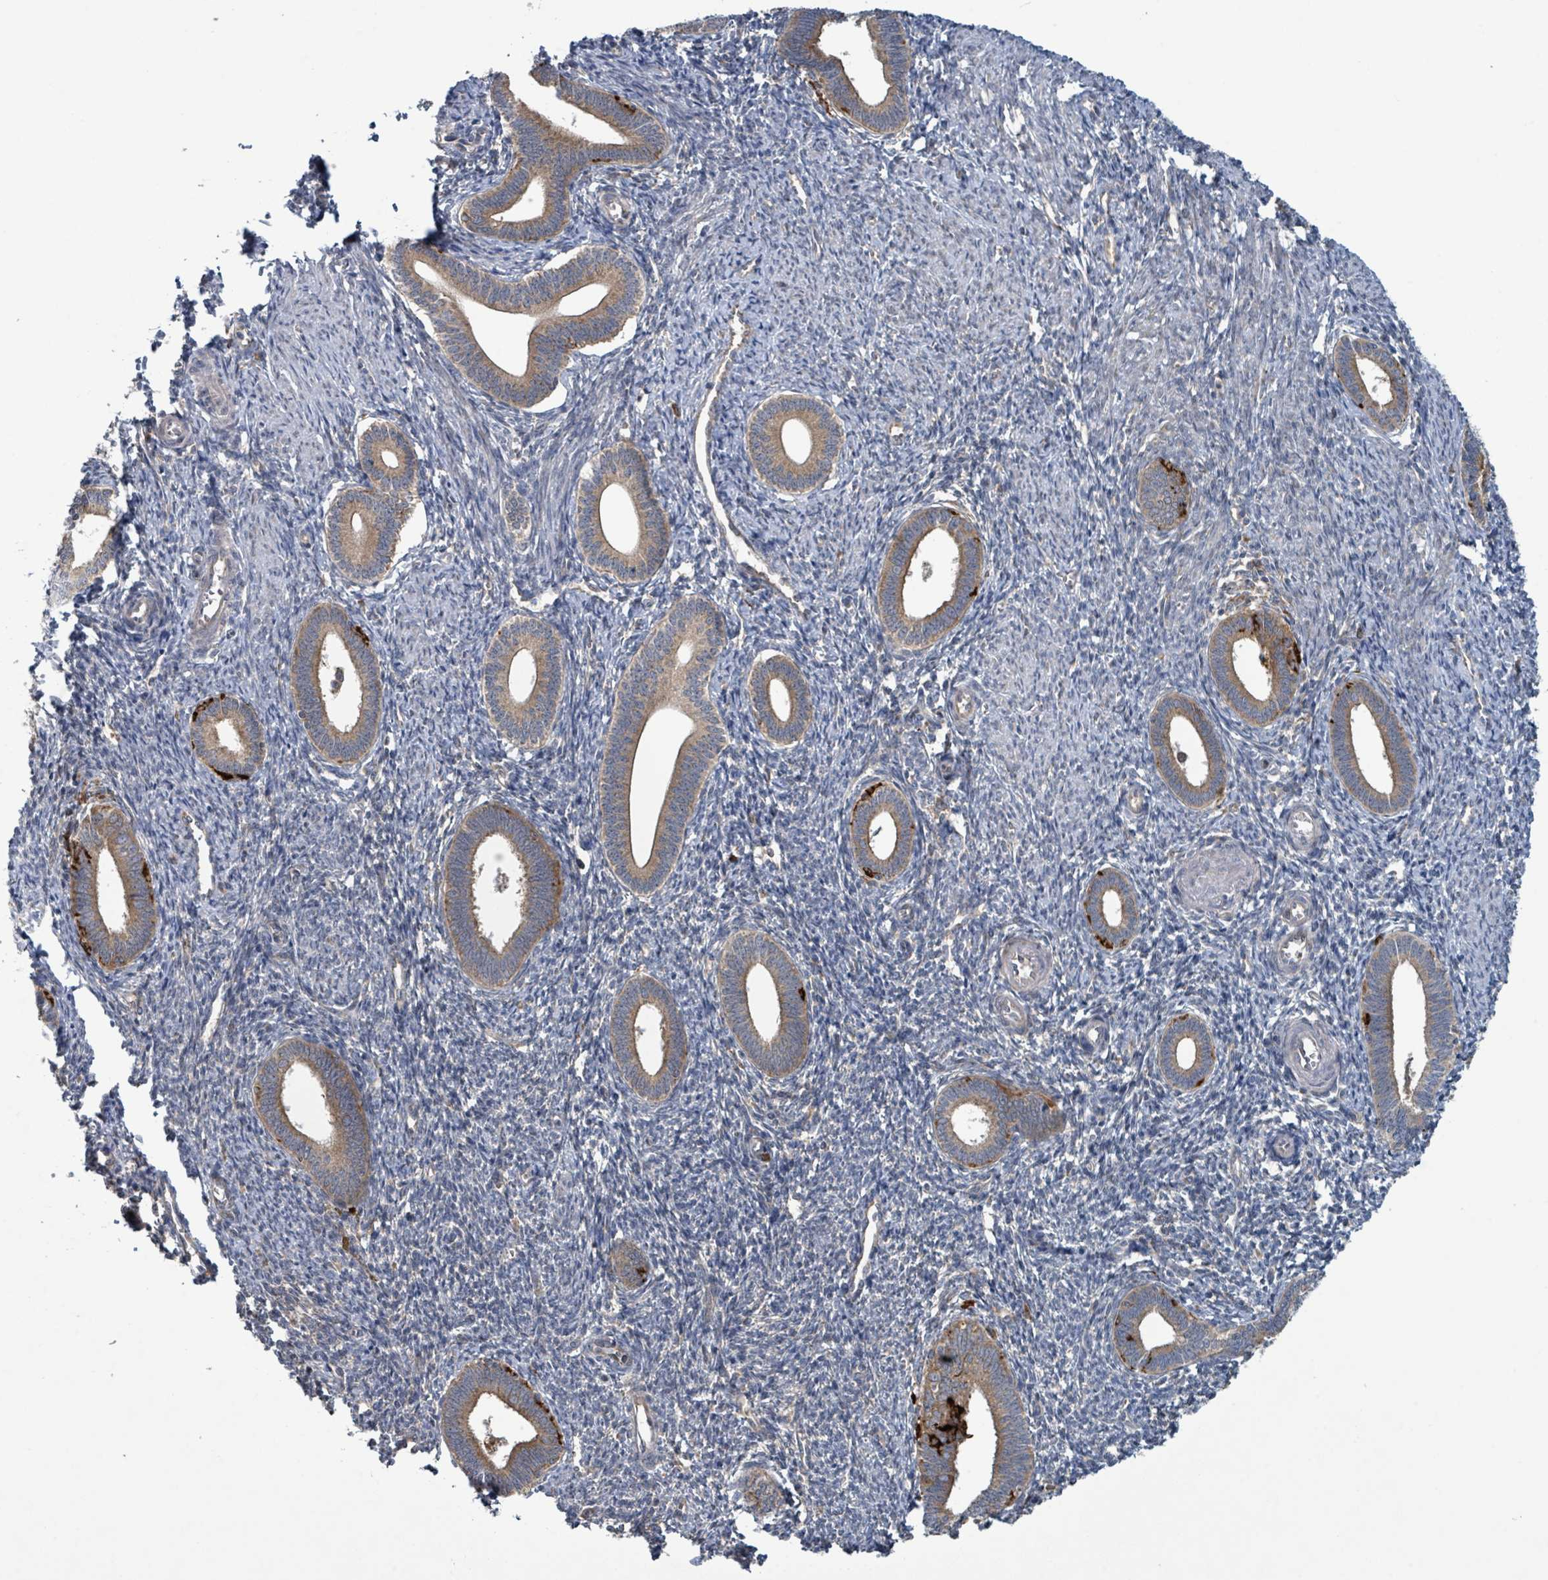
{"staining": {"intensity": "weak", "quantity": "<25%", "location": "cytoplasmic/membranous"}, "tissue": "endometrium", "cell_type": "Cells in endometrial stroma", "image_type": "normal", "snomed": [{"axis": "morphology", "description": "Normal tissue, NOS"}, {"axis": "topography", "description": "Endometrium"}], "caption": "Immunohistochemistry (IHC) photomicrograph of unremarkable endometrium: human endometrium stained with DAB (3,3'-diaminobenzidine) displays no significant protein expression in cells in endometrial stroma.", "gene": "OR51E1", "patient": {"sex": "female", "age": 41}}